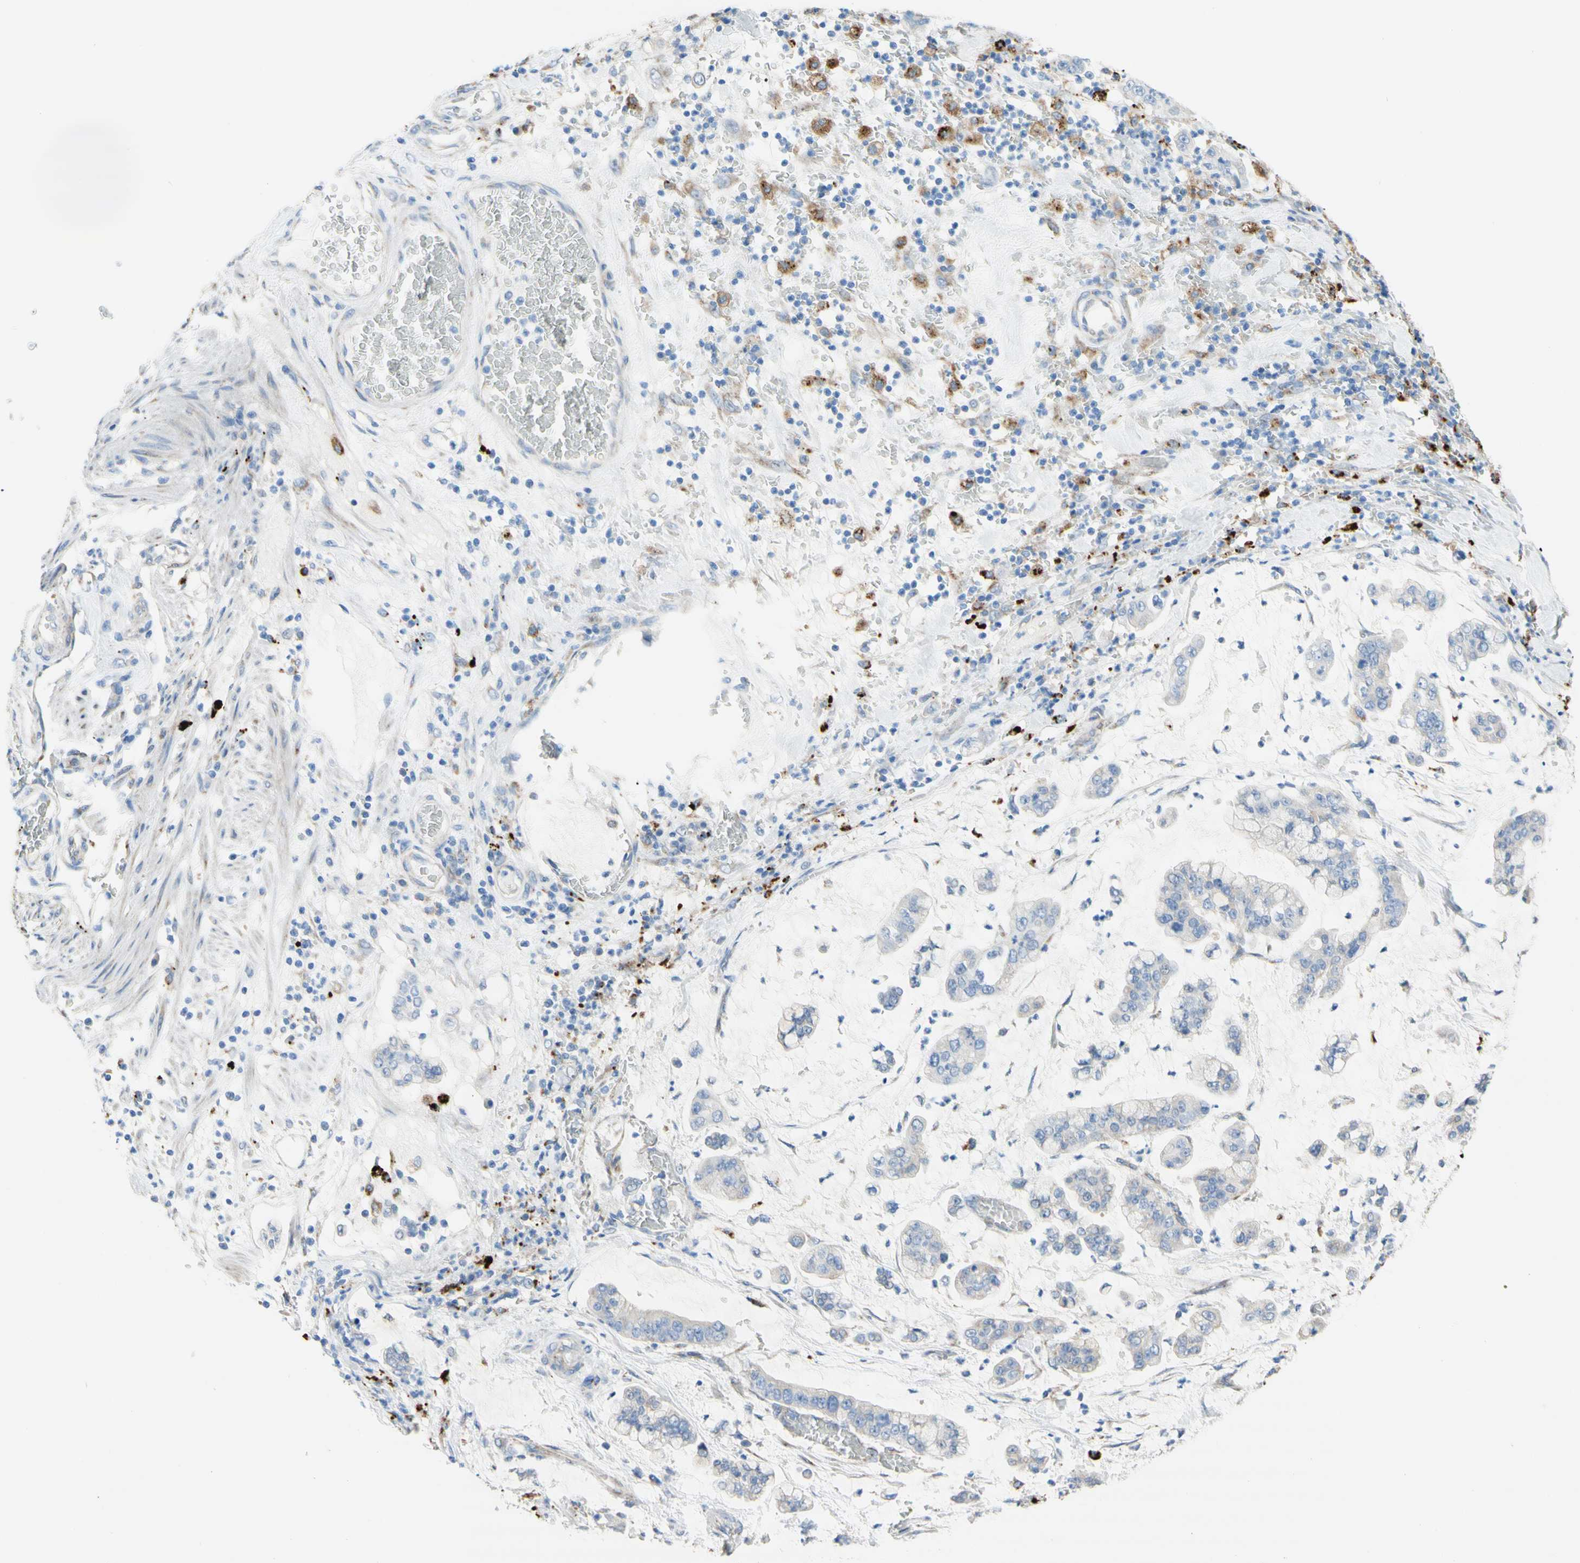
{"staining": {"intensity": "negative", "quantity": "none", "location": "none"}, "tissue": "stomach cancer", "cell_type": "Tumor cells", "image_type": "cancer", "snomed": [{"axis": "morphology", "description": "Normal tissue, NOS"}, {"axis": "morphology", "description": "Adenocarcinoma, NOS"}, {"axis": "topography", "description": "Stomach, upper"}, {"axis": "topography", "description": "Stomach"}], "caption": "This photomicrograph is of stomach cancer (adenocarcinoma) stained with immunohistochemistry (IHC) to label a protein in brown with the nuclei are counter-stained blue. There is no expression in tumor cells.", "gene": "URB2", "patient": {"sex": "male", "age": 76}}